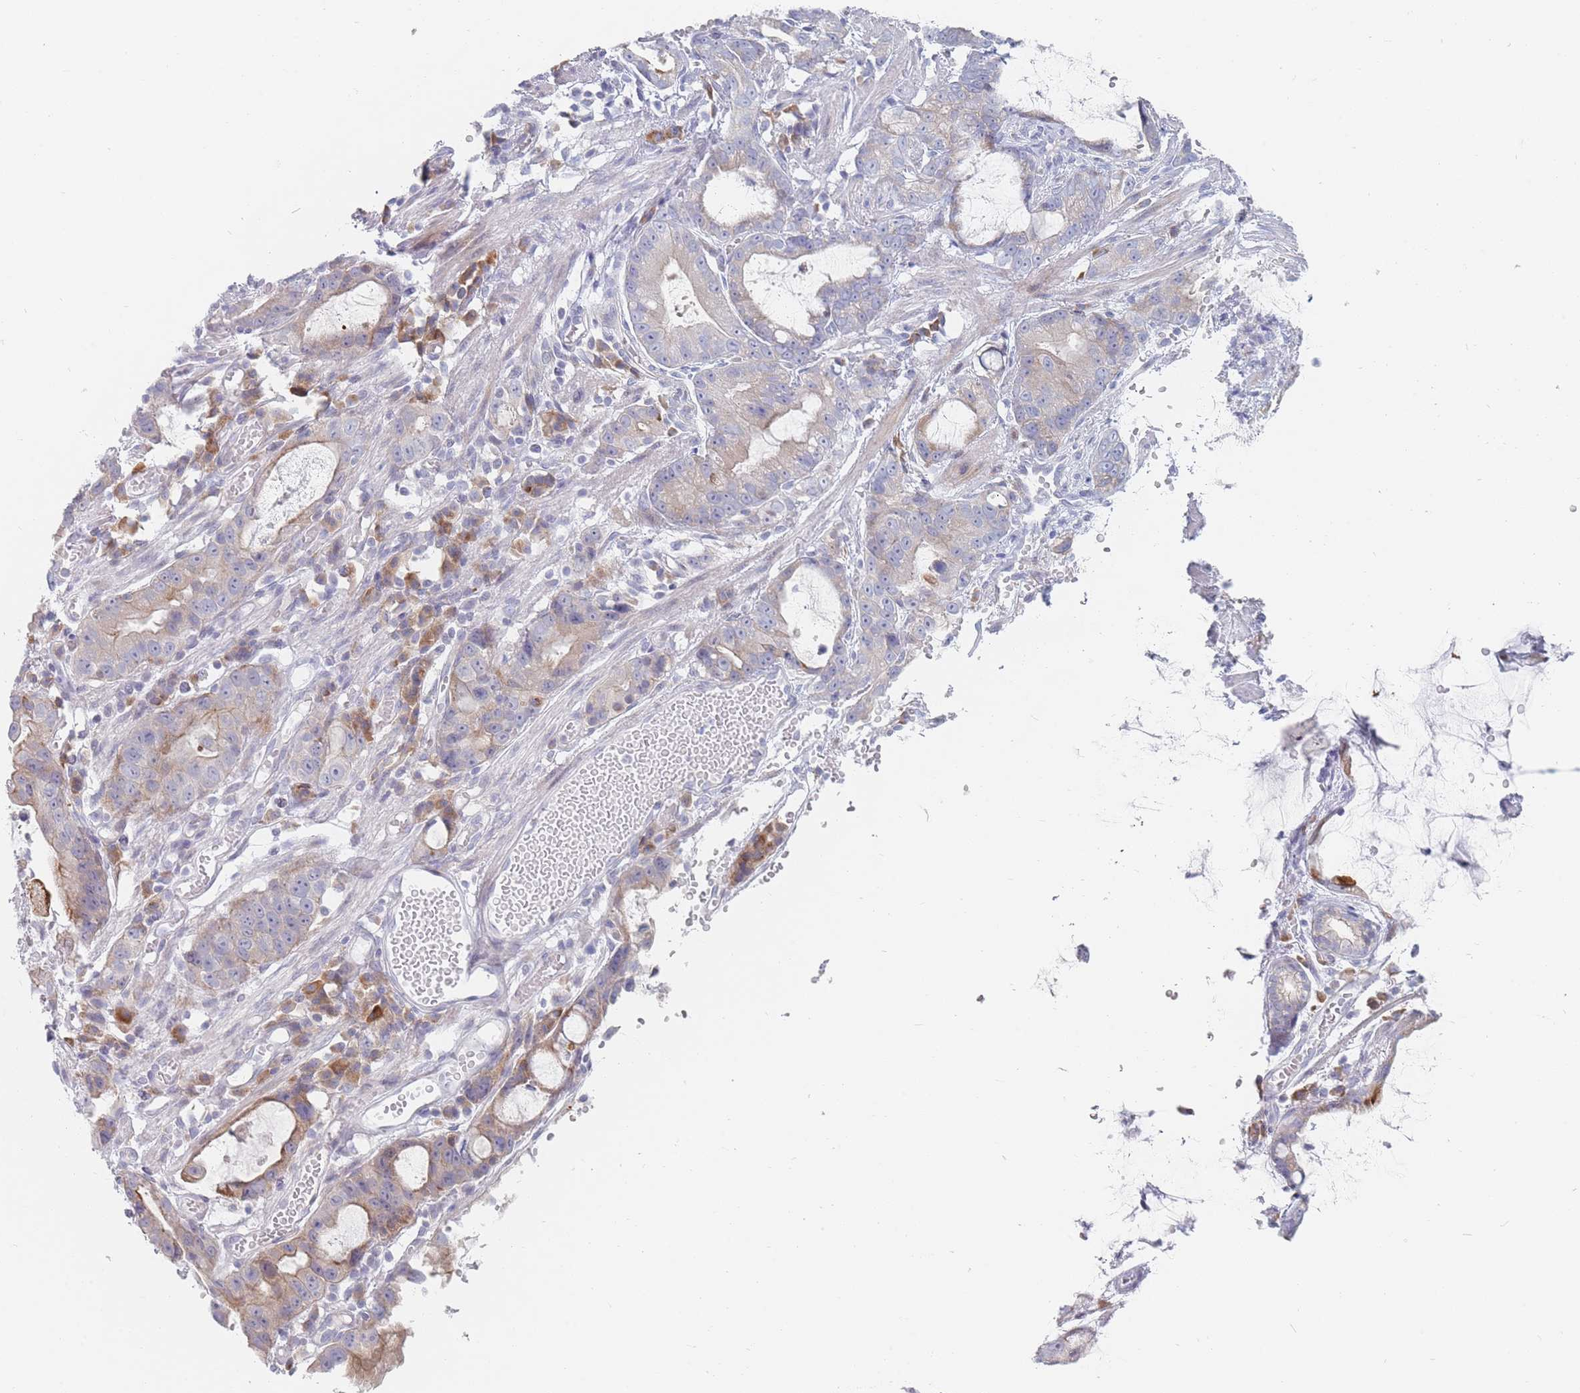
{"staining": {"intensity": "weak", "quantity": ">75%", "location": "cytoplasmic/membranous"}, "tissue": "stomach cancer", "cell_type": "Tumor cells", "image_type": "cancer", "snomed": [{"axis": "morphology", "description": "Adenocarcinoma, NOS"}, {"axis": "topography", "description": "Stomach"}], "caption": "Human adenocarcinoma (stomach) stained with a brown dye reveals weak cytoplasmic/membranous positive positivity in approximately >75% of tumor cells.", "gene": "SPATS1", "patient": {"sex": "male", "age": 55}}